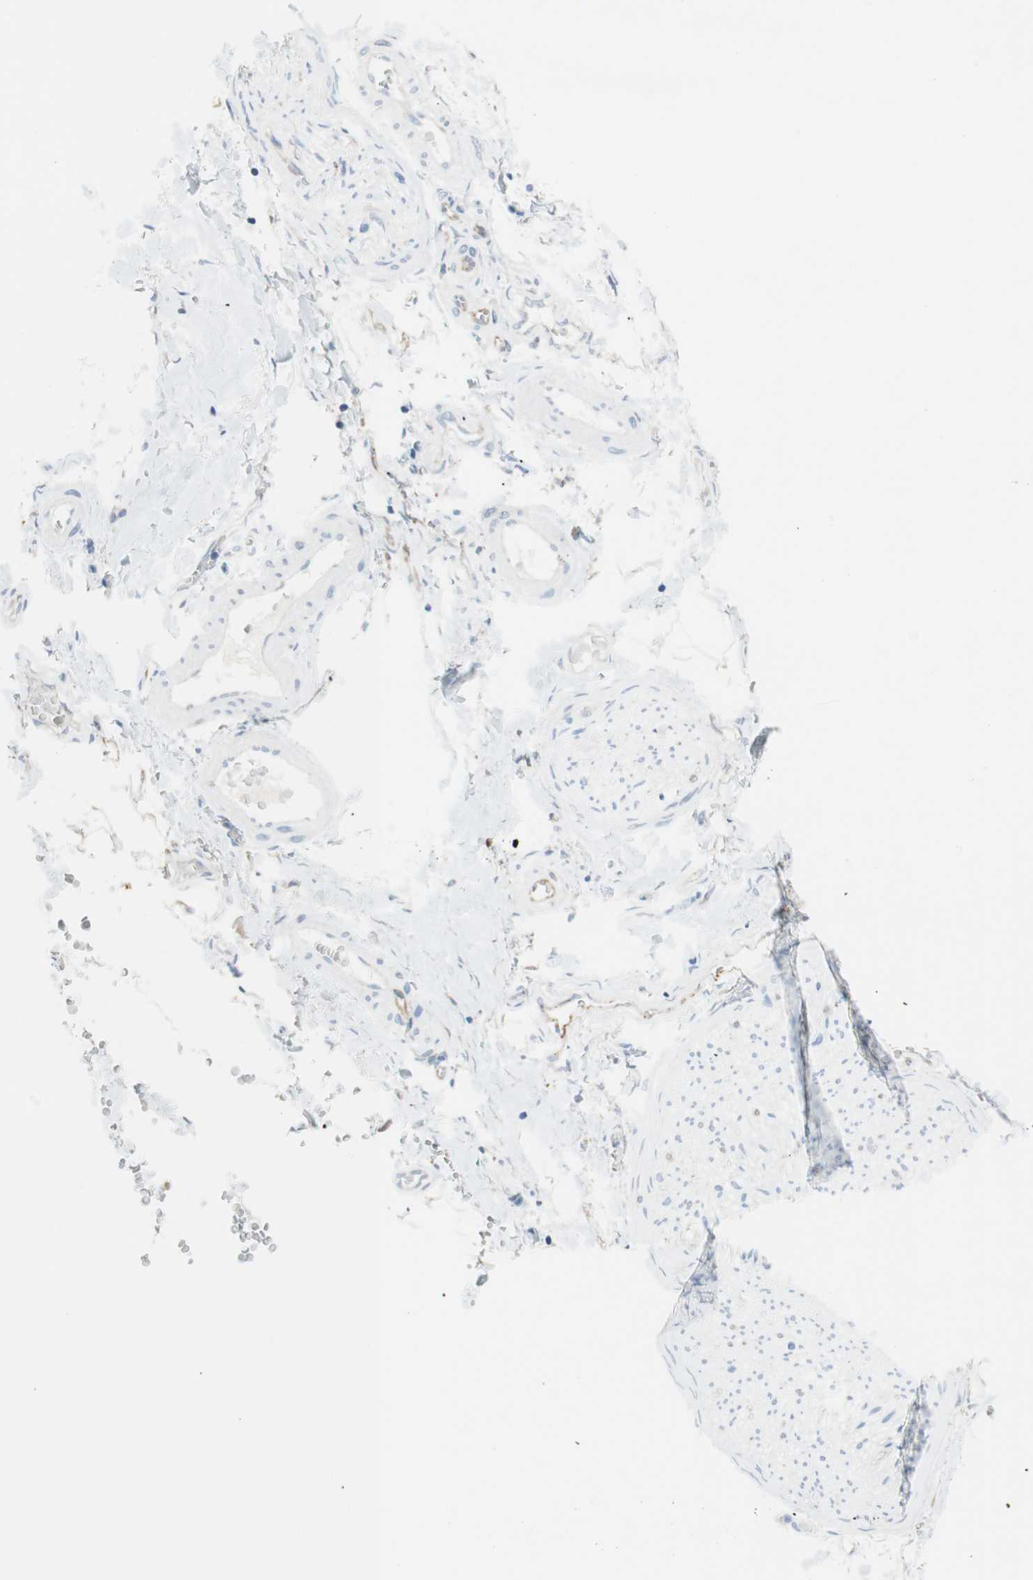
{"staining": {"intensity": "moderate", "quantity": "<25%", "location": "cytoplasmic/membranous"}, "tissue": "adipose tissue", "cell_type": "Adipocytes", "image_type": "normal", "snomed": [{"axis": "morphology", "description": "Normal tissue, NOS"}, {"axis": "morphology", "description": "Carcinoma, NOS"}, {"axis": "topography", "description": "Pancreas"}, {"axis": "topography", "description": "Peripheral nerve tissue"}], "caption": "Moderate cytoplasmic/membranous positivity for a protein is identified in approximately <25% of adipocytes of unremarkable adipose tissue using immunohistochemistry (IHC).", "gene": "GLUL", "patient": {"sex": "female", "age": 29}}